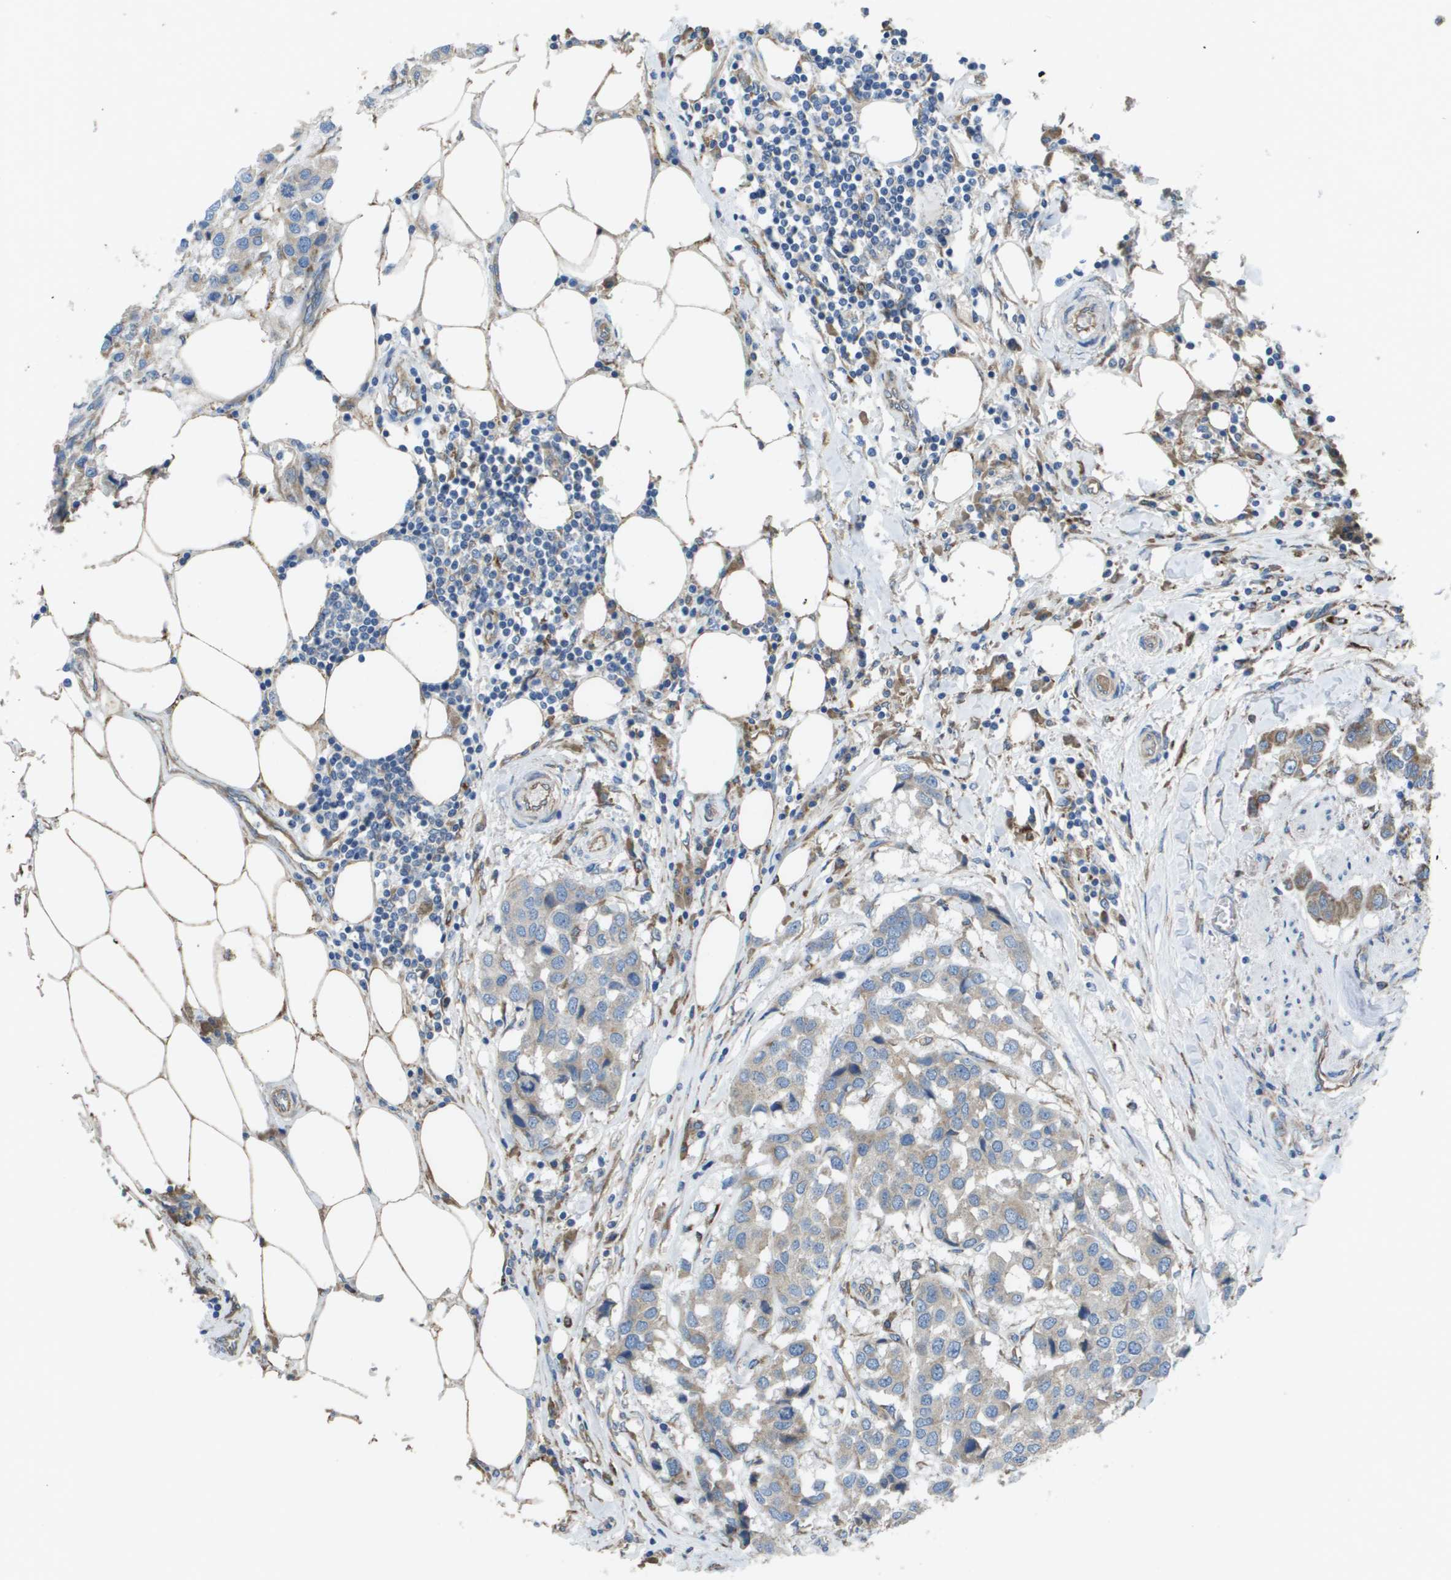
{"staining": {"intensity": "weak", "quantity": ">75%", "location": "cytoplasmic/membranous"}, "tissue": "breast cancer", "cell_type": "Tumor cells", "image_type": "cancer", "snomed": [{"axis": "morphology", "description": "Duct carcinoma"}, {"axis": "topography", "description": "Breast"}], "caption": "Breast cancer (infiltrating ductal carcinoma) stained for a protein (brown) displays weak cytoplasmic/membranous positive positivity in approximately >75% of tumor cells.", "gene": "CLCN2", "patient": {"sex": "female", "age": 80}}